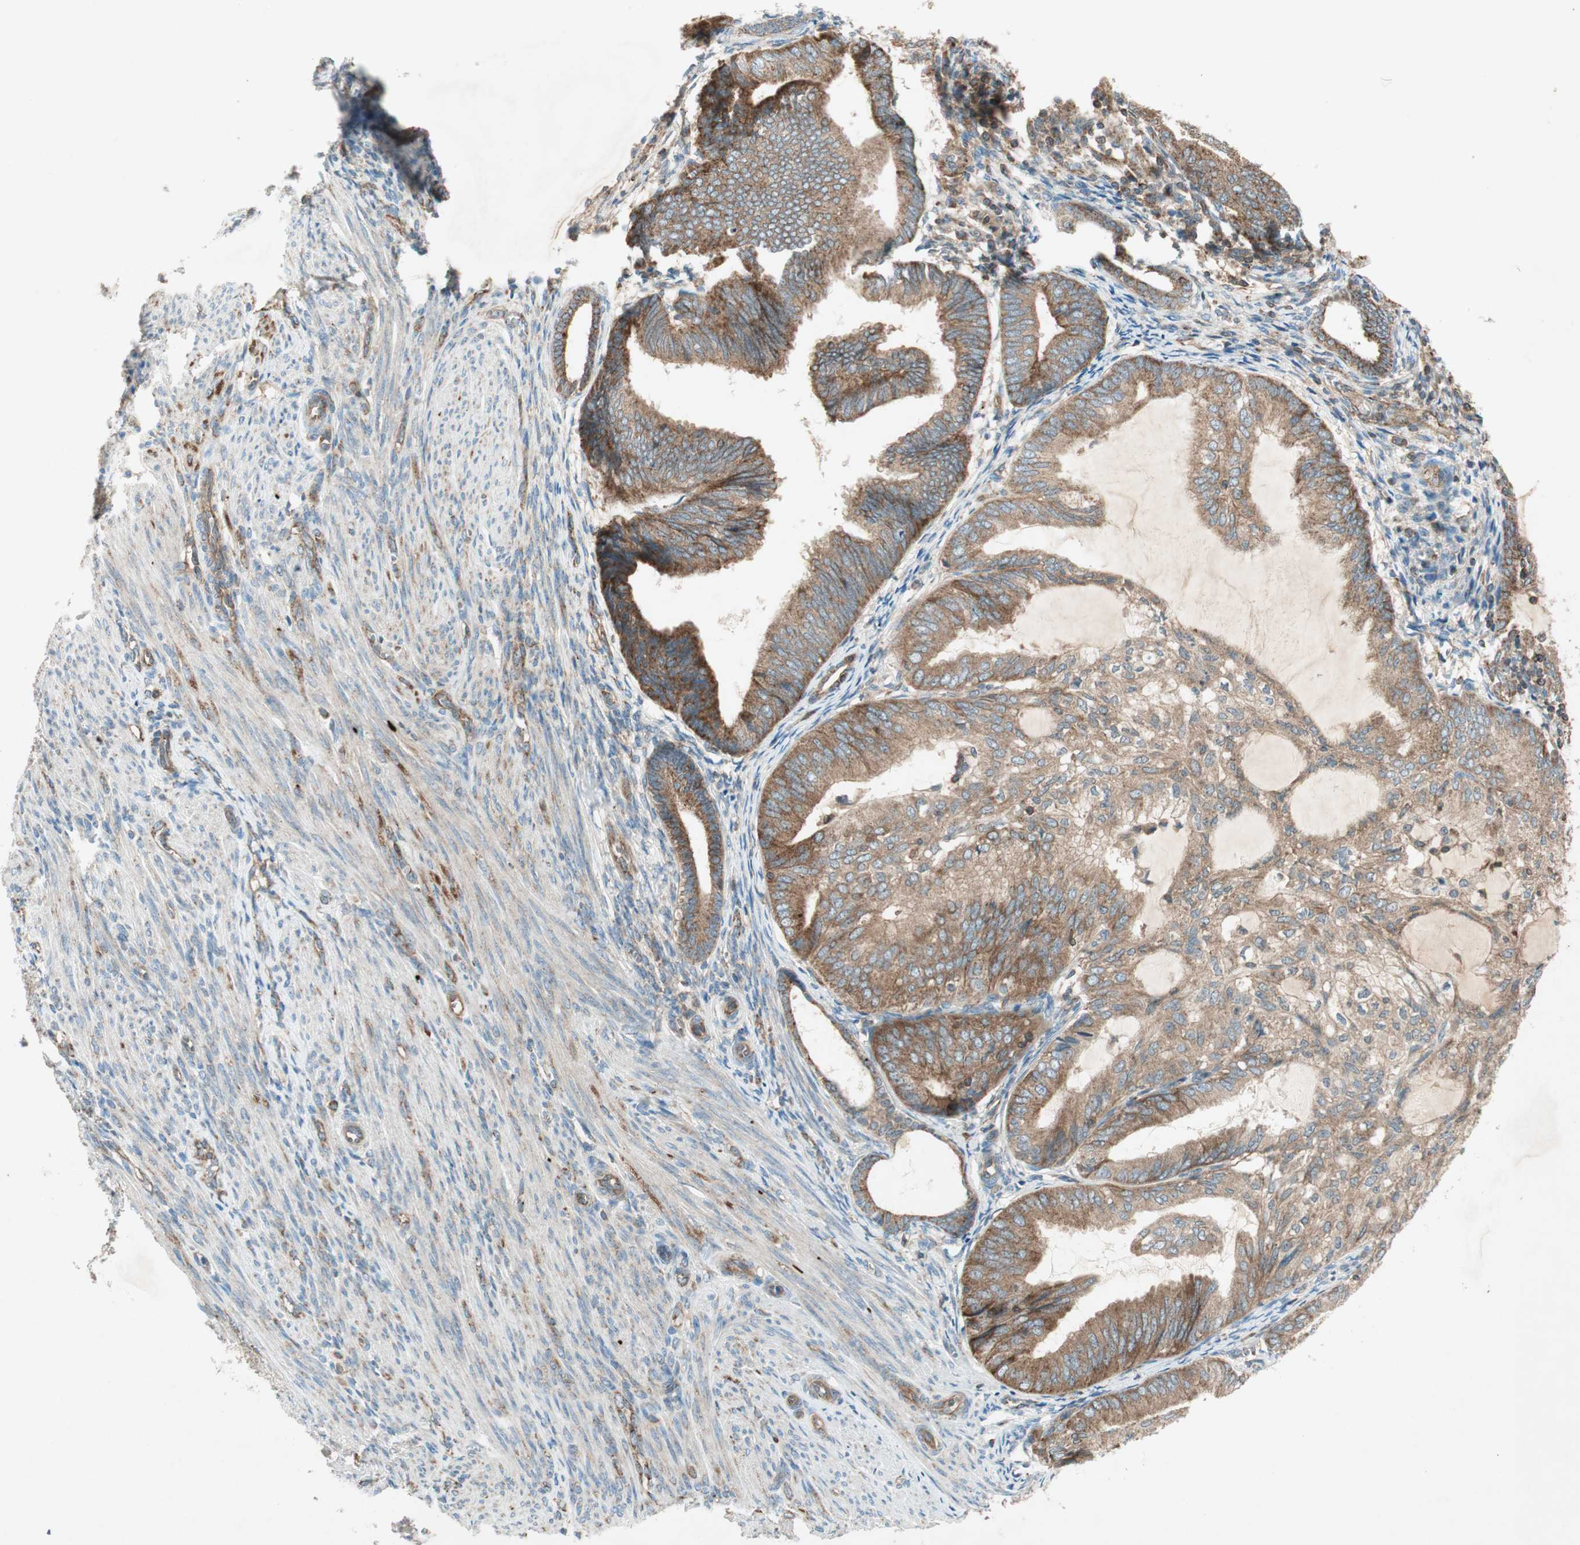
{"staining": {"intensity": "strong", "quantity": ">75%", "location": "cytoplasmic/membranous"}, "tissue": "endometrial cancer", "cell_type": "Tumor cells", "image_type": "cancer", "snomed": [{"axis": "morphology", "description": "Adenocarcinoma, NOS"}, {"axis": "topography", "description": "Endometrium"}], "caption": "Immunohistochemistry (IHC) photomicrograph of human endometrial cancer stained for a protein (brown), which demonstrates high levels of strong cytoplasmic/membranous expression in approximately >75% of tumor cells.", "gene": "CHADL", "patient": {"sex": "female", "age": 81}}